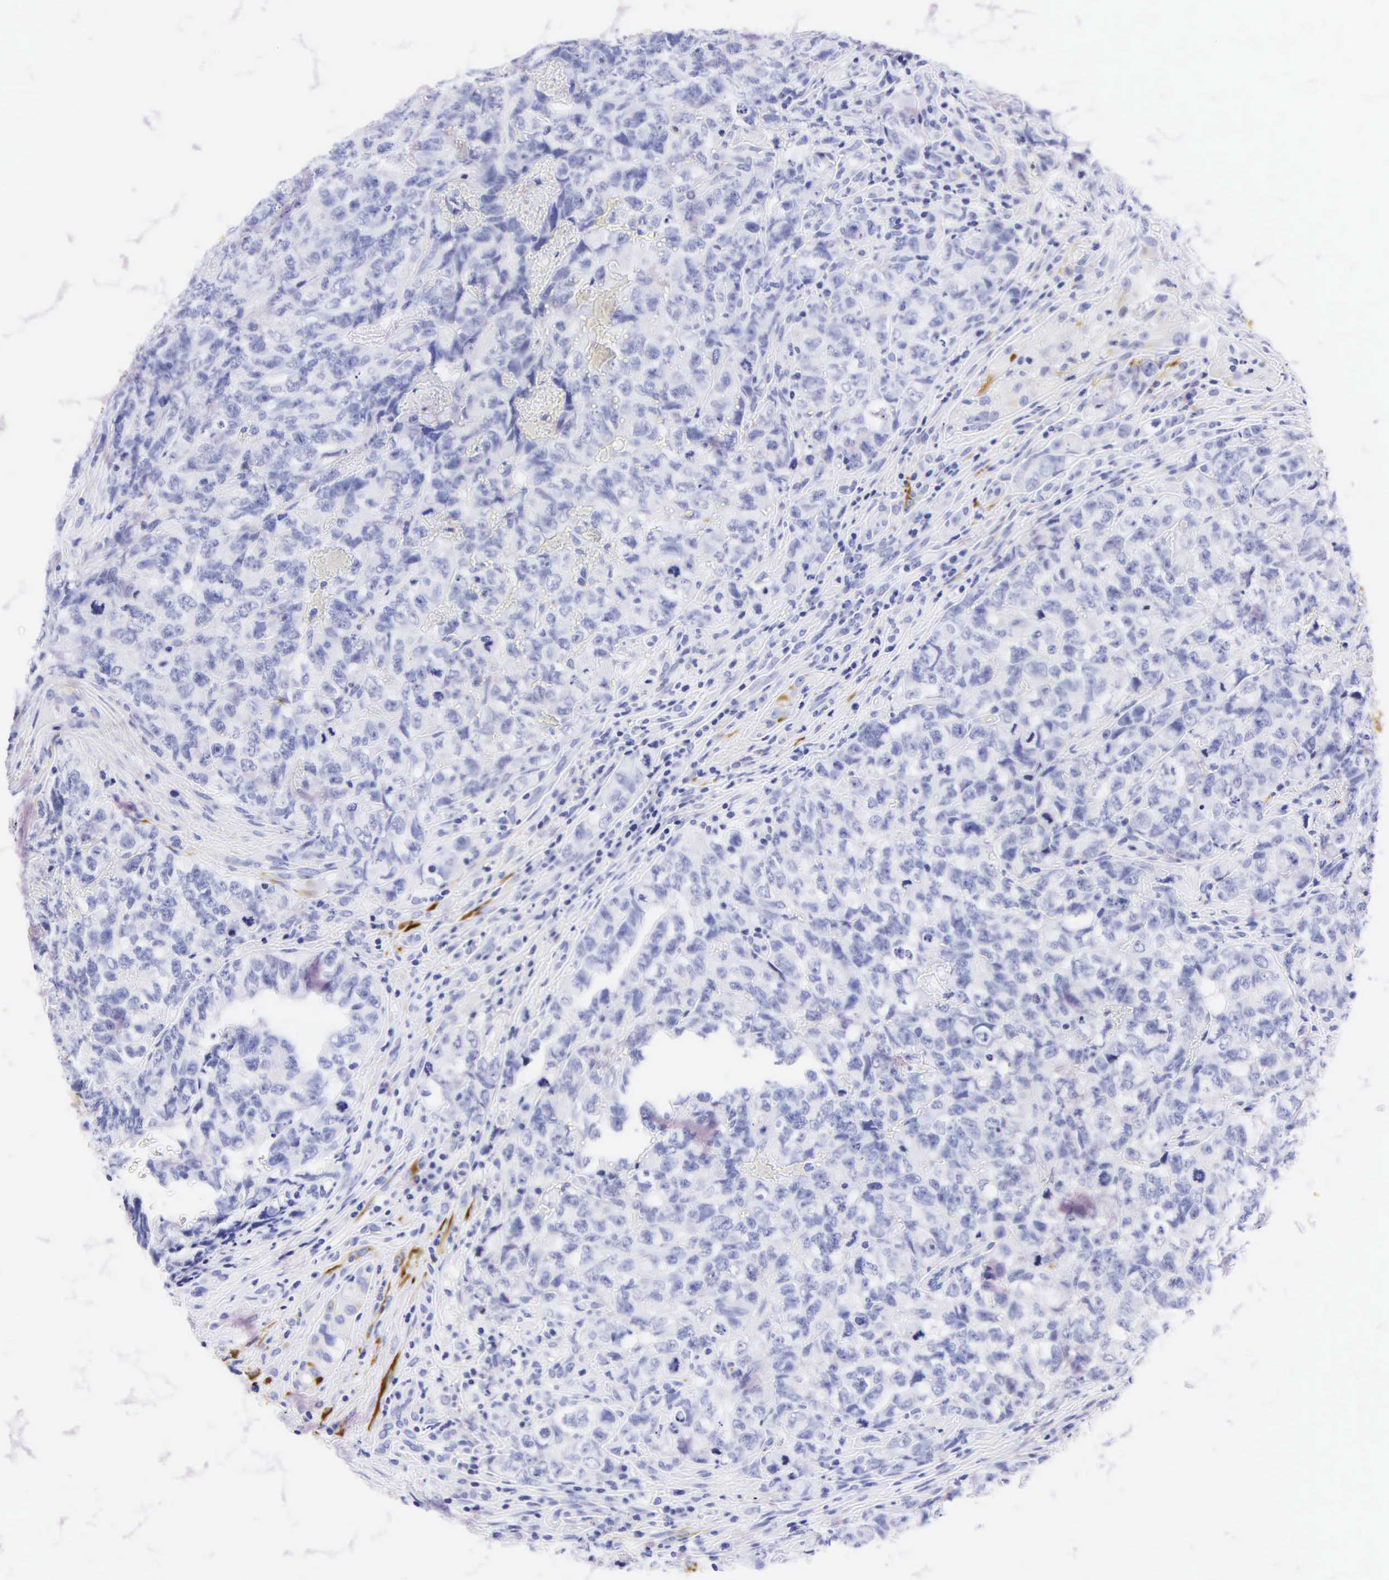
{"staining": {"intensity": "negative", "quantity": "none", "location": "none"}, "tissue": "testis cancer", "cell_type": "Tumor cells", "image_type": "cancer", "snomed": [{"axis": "morphology", "description": "Carcinoma, Embryonal, NOS"}, {"axis": "topography", "description": "Testis"}], "caption": "Immunohistochemical staining of human testis embryonal carcinoma demonstrates no significant expression in tumor cells.", "gene": "DES", "patient": {"sex": "male", "age": 31}}